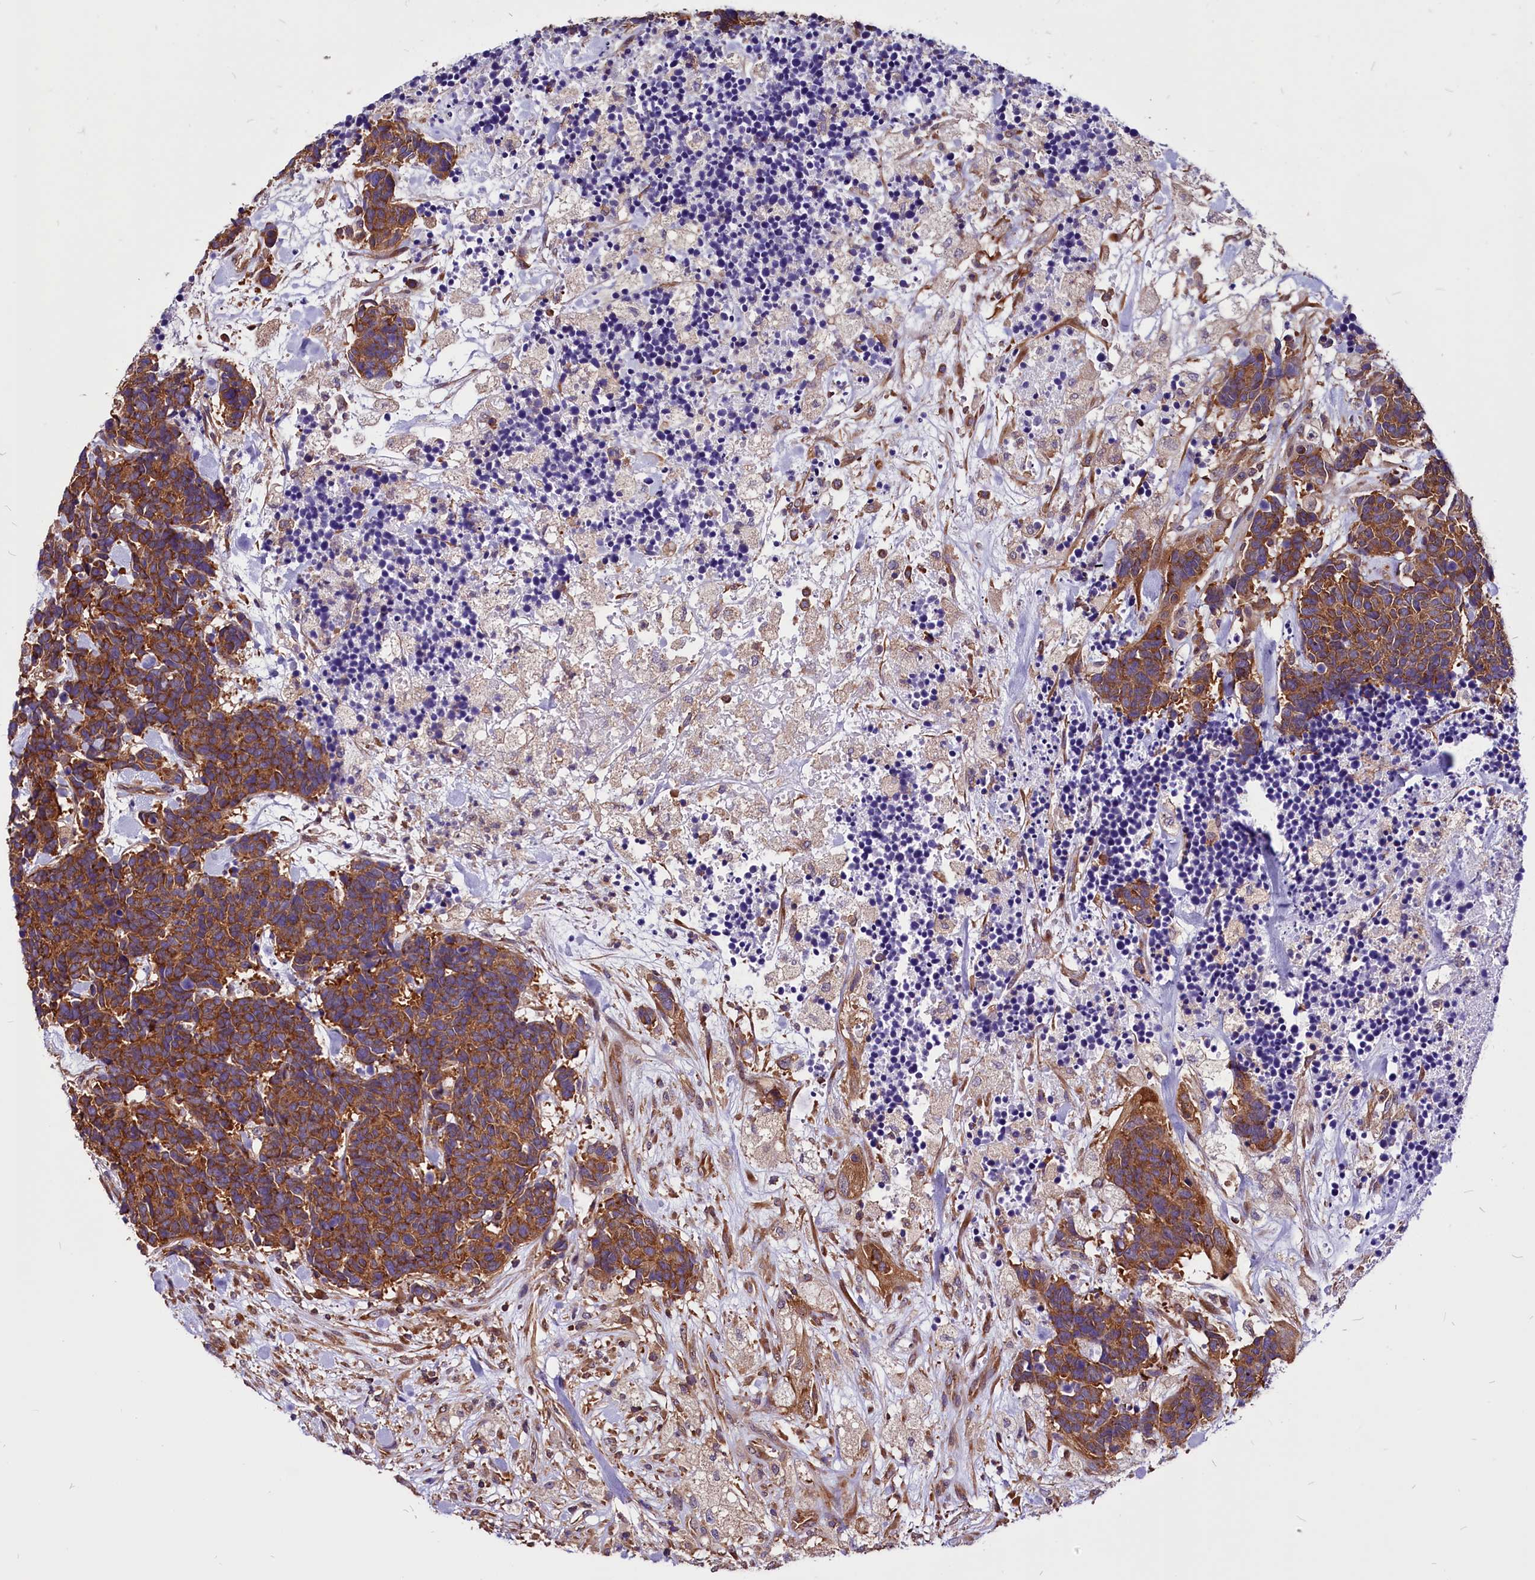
{"staining": {"intensity": "strong", "quantity": ">75%", "location": "cytoplasmic/membranous"}, "tissue": "carcinoid", "cell_type": "Tumor cells", "image_type": "cancer", "snomed": [{"axis": "morphology", "description": "Carcinoma, NOS"}, {"axis": "morphology", "description": "Carcinoid, malignant, NOS"}, {"axis": "topography", "description": "Prostate"}], "caption": "A high-resolution image shows immunohistochemistry staining of malignant carcinoid, which displays strong cytoplasmic/membranous positivity in approximately >75% of tumor cells.", "gene": "EIF3G", "patient": {"sex": "male", "age": 57}}